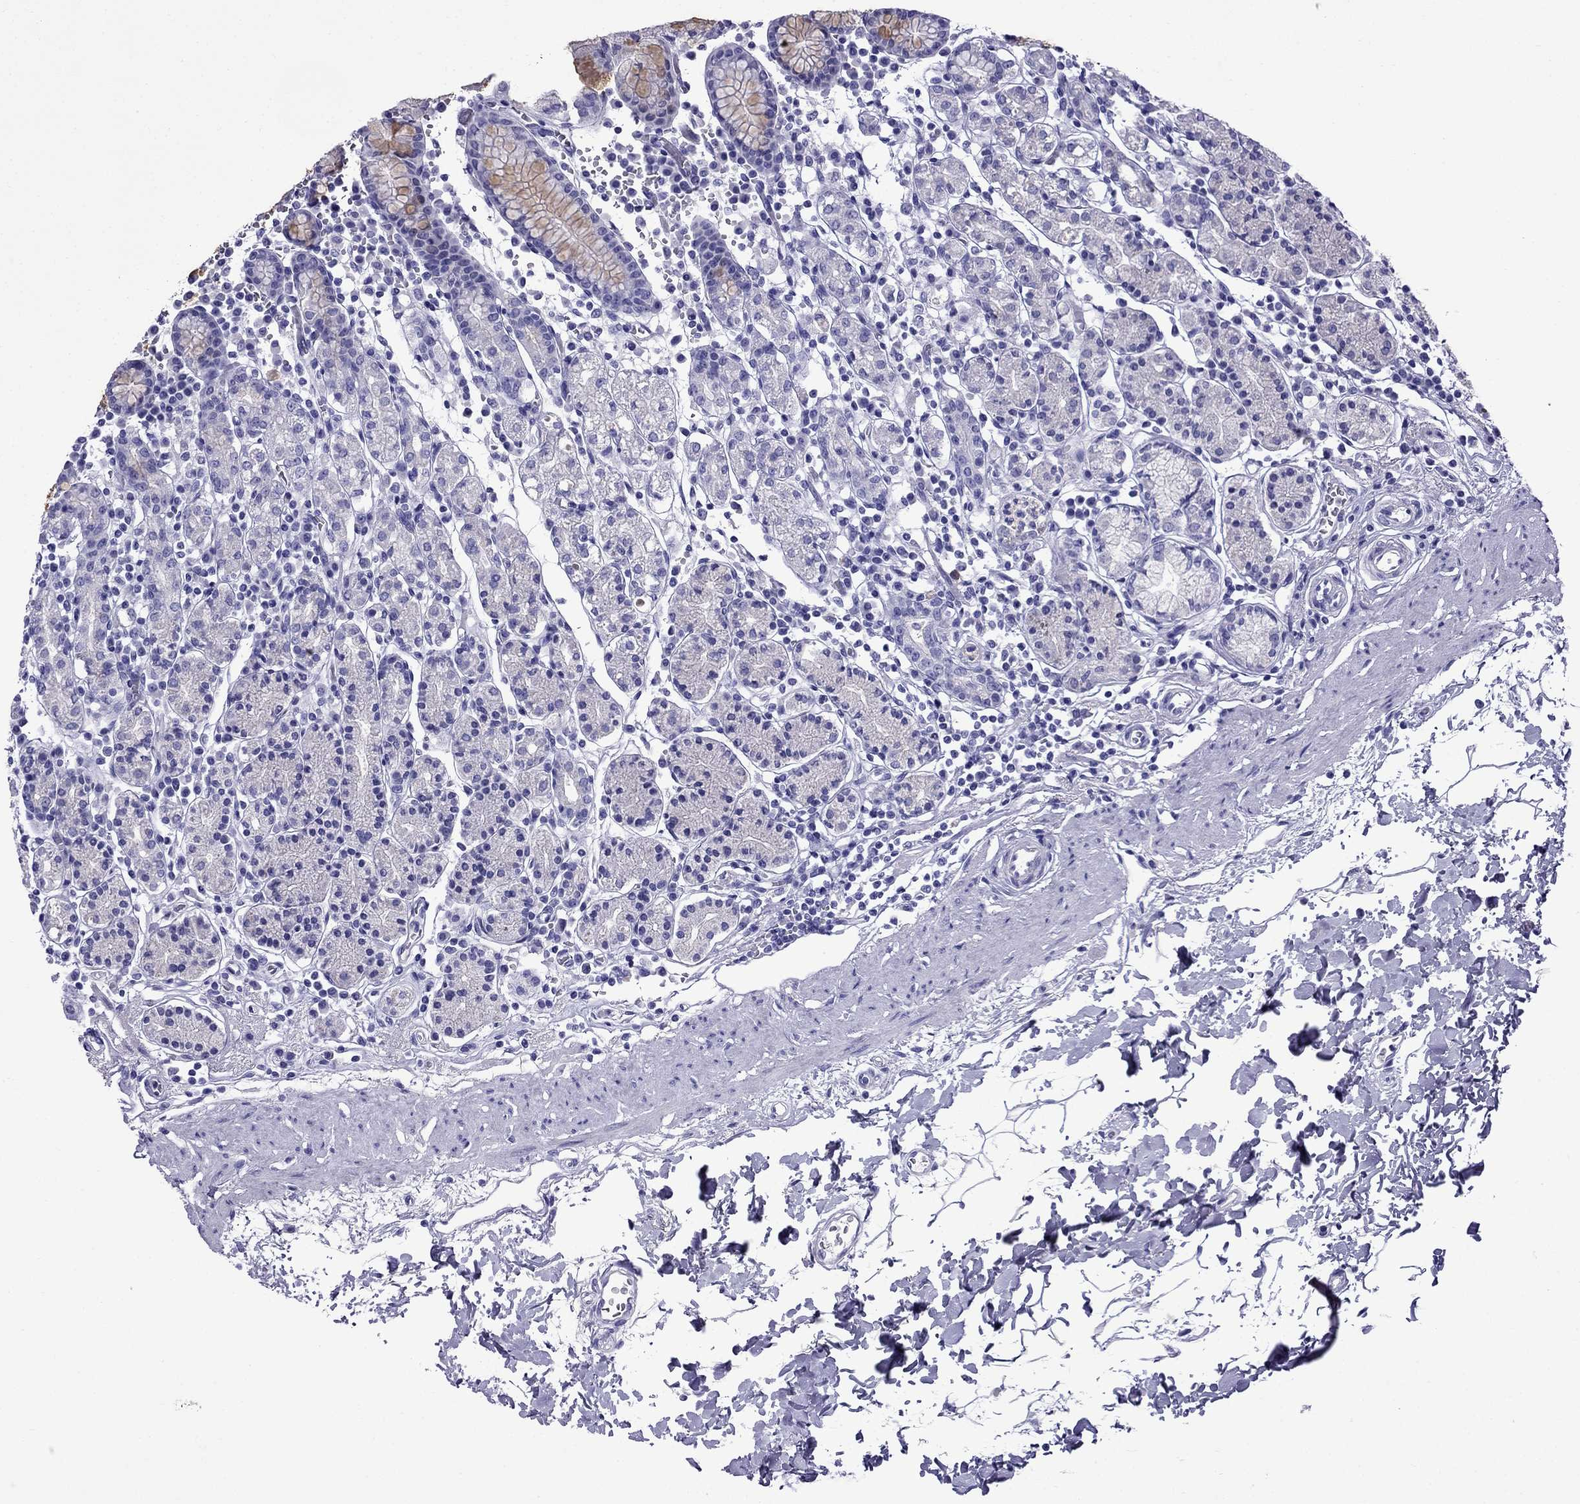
{"staining": {"intensity": "negative", "quantity": "none", "location": "none"}, "tissue": "stomach", "cell_type": "Glandular cells", "image_type": "normal", "snomed": [{"axis": "morphology", "description": "Normal tissue, NOS"}, {"axis": "topography", "description": "Stomach, upper"}, {"axis": "topography", "description": "Stomach"}], "caption": "Glandular cells show no significant protein expression in benign stomach. The staining was performed using DAB (3,3'-diaminobenzidine) to visualize the protein expression in brown, while the nuclei were stained in blue with hematoxylin (Magnification: 20x).", "gene": "CRYBA1", "patient": {"sex": "male", "age": 62}}